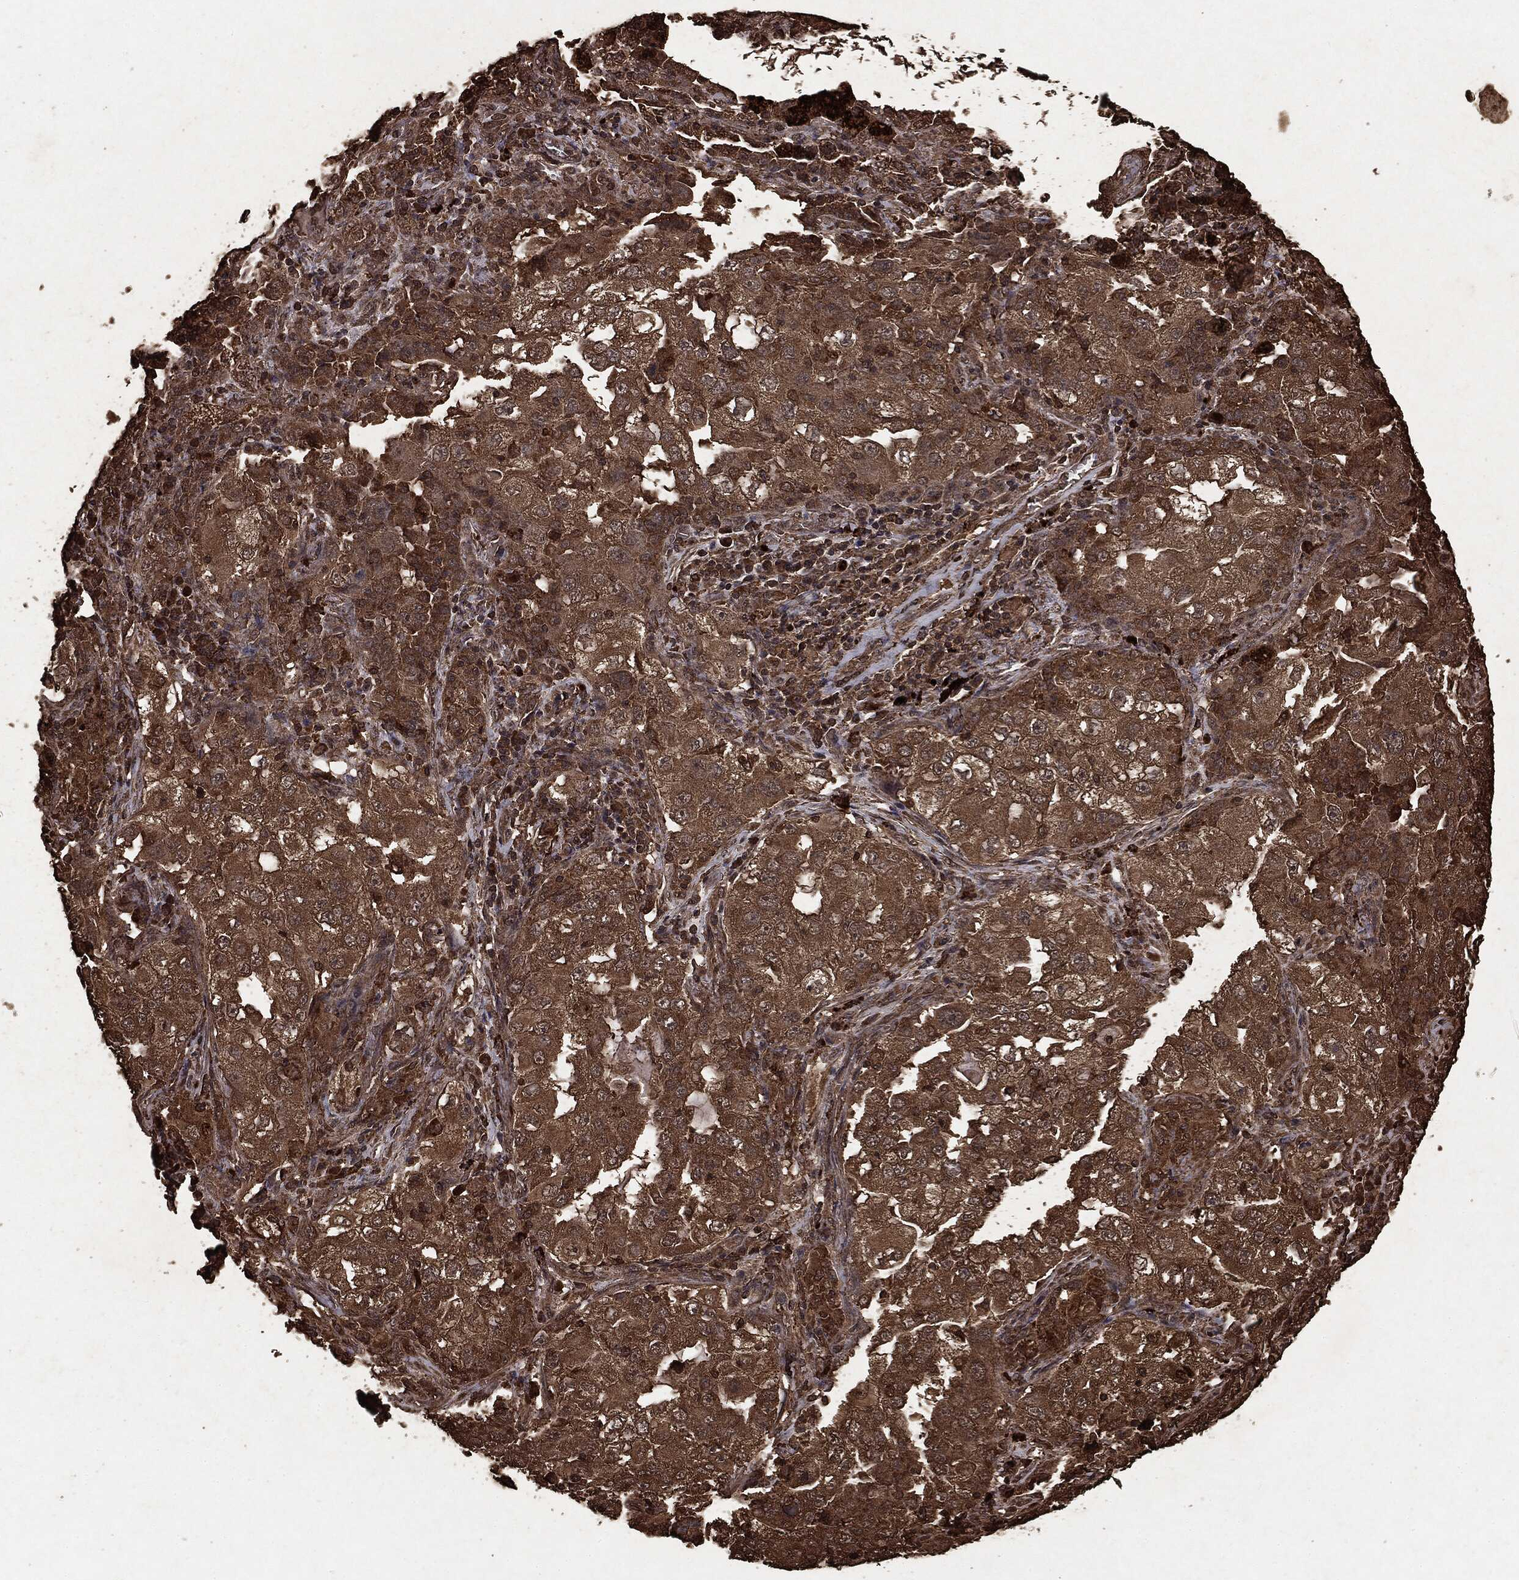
{"staining": {"intensity": "moderate", "quantity": ">75%", "location": "cytoplasmic/membranous"}, "tissue": "lung cancer", "cell_type": "Tumor cells", "image_type": "cancer", "snomed": [{"axis": "morphology", "description": "Adenocarcinoma, NOS"}, {"axis": "topography", "description": "Lung"}], "caption": "High-power microscopy captured an immunohistochemistry (IHC) micrograph of lung cancer (adenocarcinoma), revealing moderate cytoplasmic/membranous expression in about >75% of tumor cells. The staining was performed using DAB, with brown indicating positive protein expression. Nuclei are stained blue with hematoxylin.", "gene": "ARAF", "patient": {"sex": "female", "age": 61}}